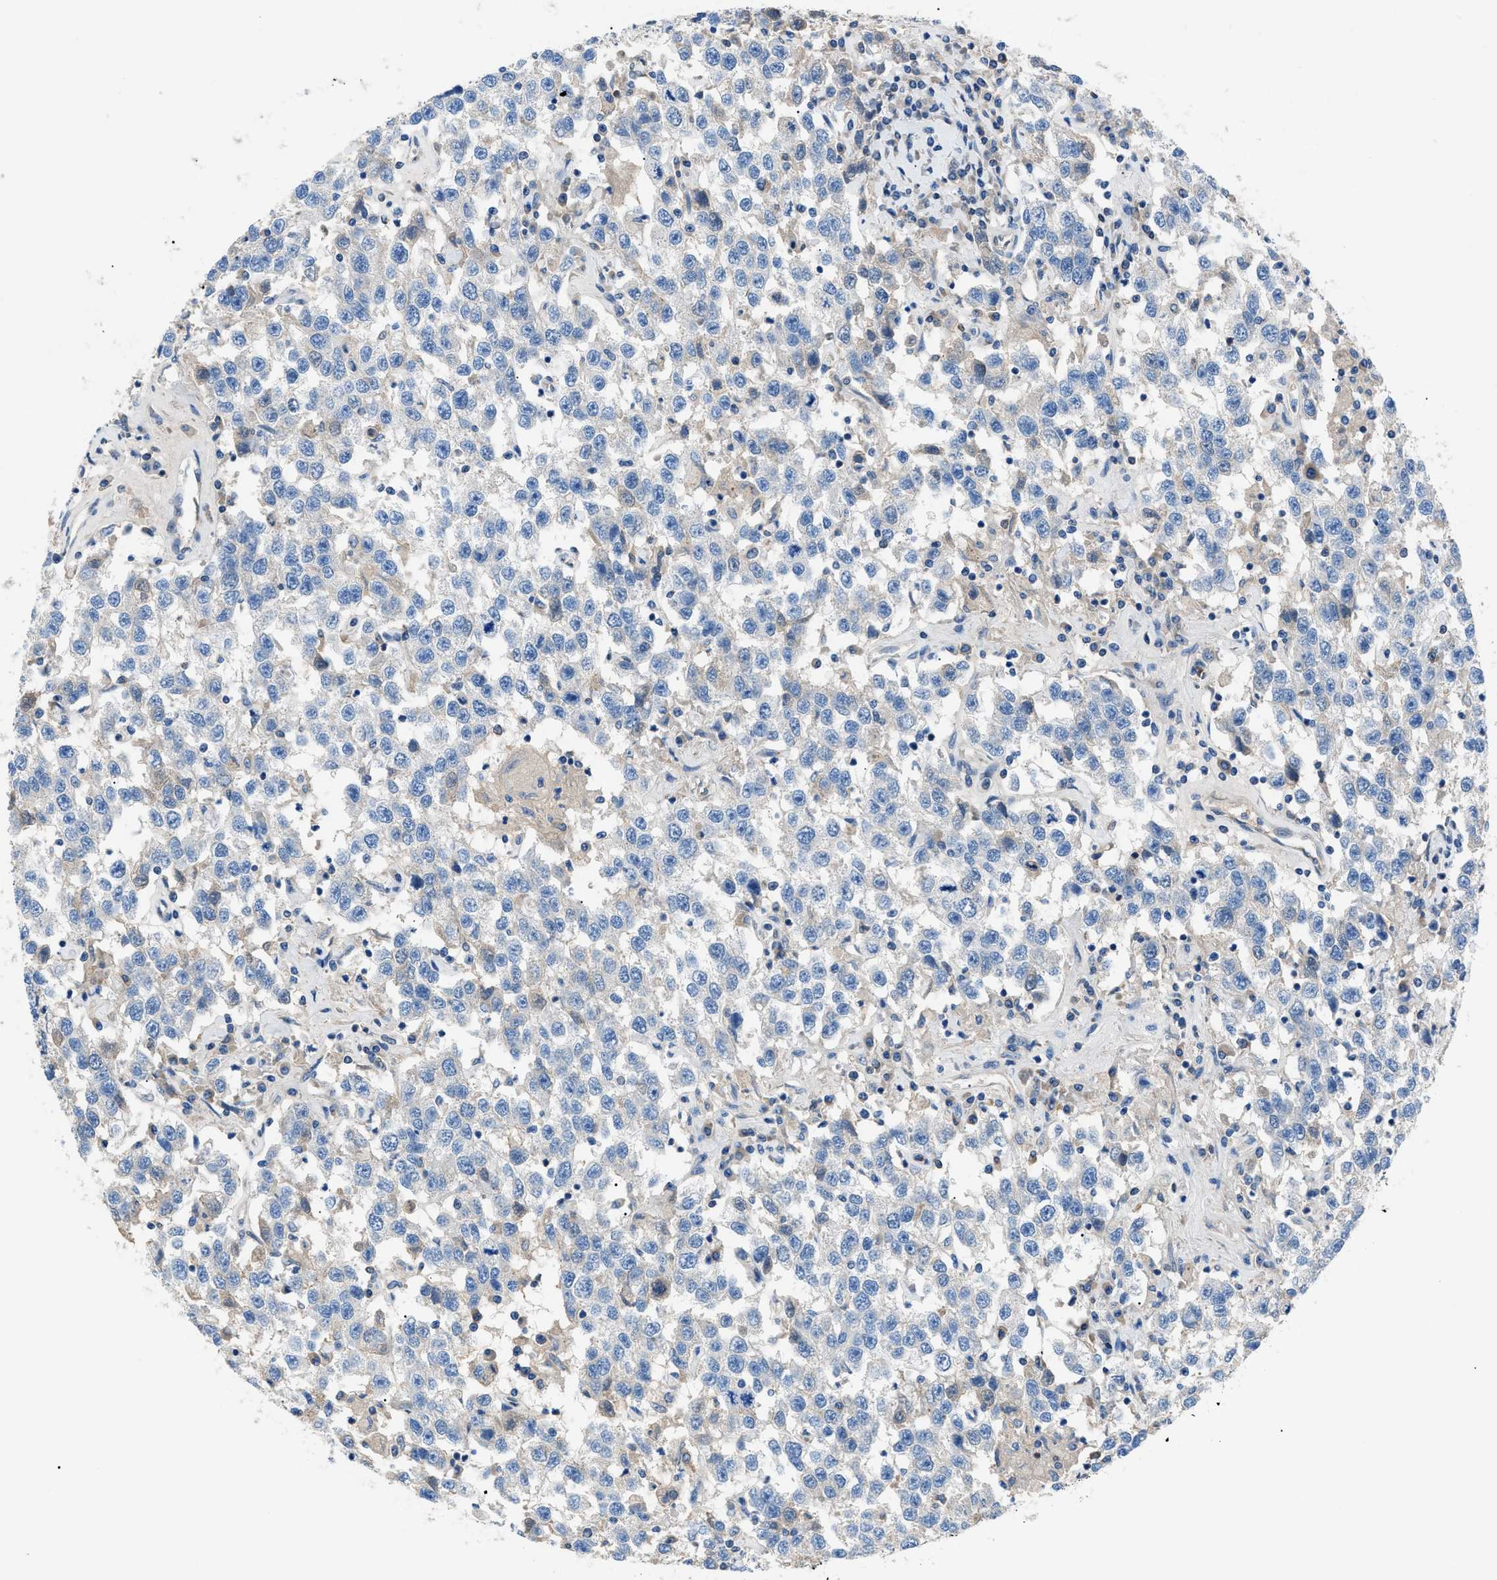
{"staining": {"intensity": "negative", "quantity": "none", "location": "none"}, "tissue": "testis cancer", "cell_type": "Tumor cells", "image_type": "cancer", "snomed": [{"axis": "morphology", "description": "Seminoma, NOS"}, {"axis": "topography", "description": "Testis"}], "caption": "The photomicrograph displays no significant positivity in tumor cells of testis seminoma. The staining was performed using DAB to visualize the protein expression in brown, while the nuclei were stained in blue with hematoxylin (Magnification: 20x).", "gene": "ZDHHC24", "patient": {"sex": "male", "age": 41}}